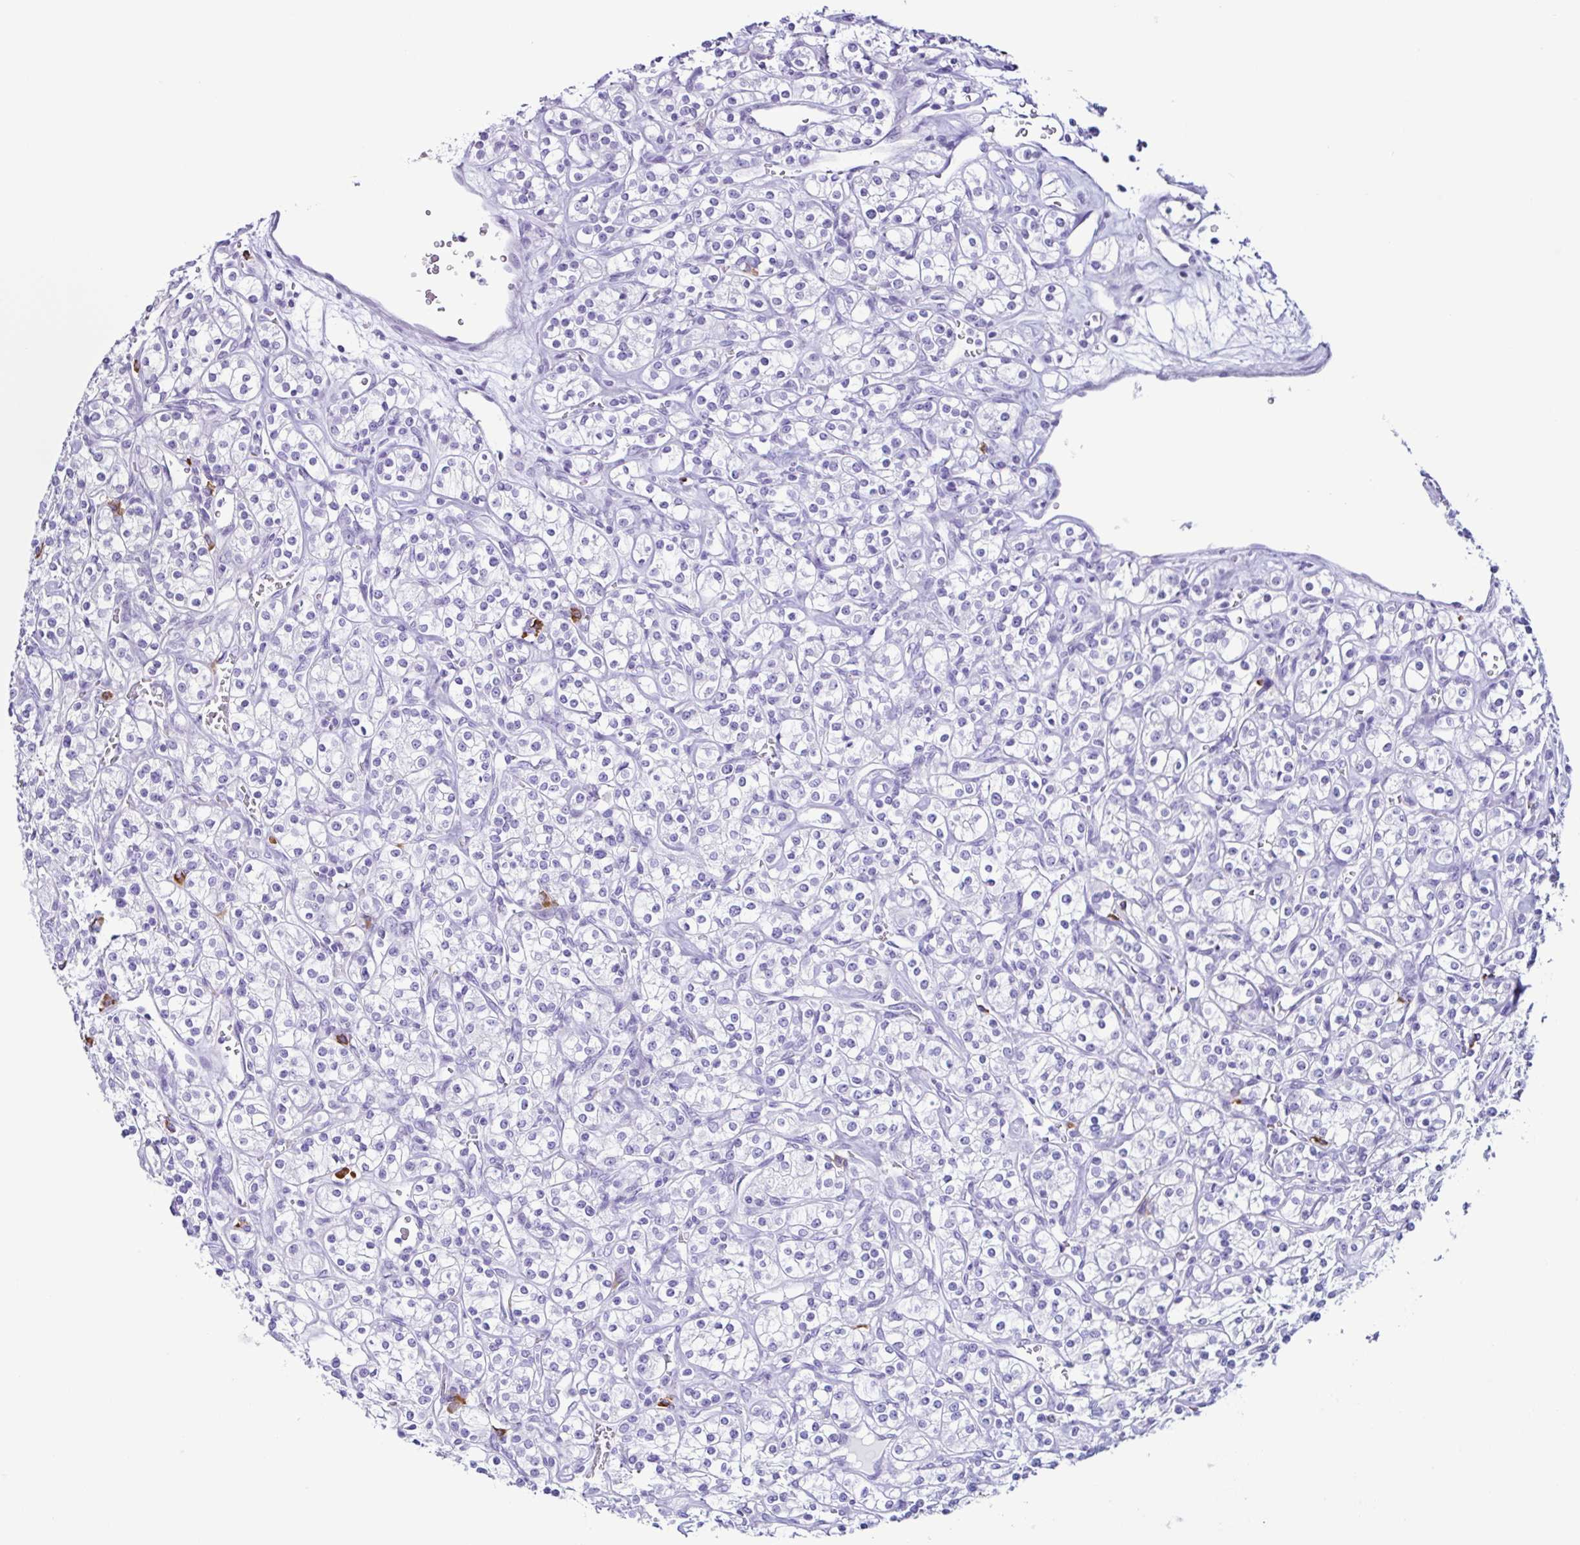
{"staining": {"intensity": "negative", "quantity": "none", "location": "none"}, "tissue": "renal cancer", "cell_type": "Tumor cells", "image_type": "cancer", "snomed": [{"axis": "morphology", "description": "Adenocarcinoma, NOS"}, {"axis": "topography", "description": "Kidney"}], "caption": "Tumor cells are negative for protein expression in human renal cancer (adenocarcinoma).", "gene": "PIGF", "patient": {"sex": "male", "age": 77}}